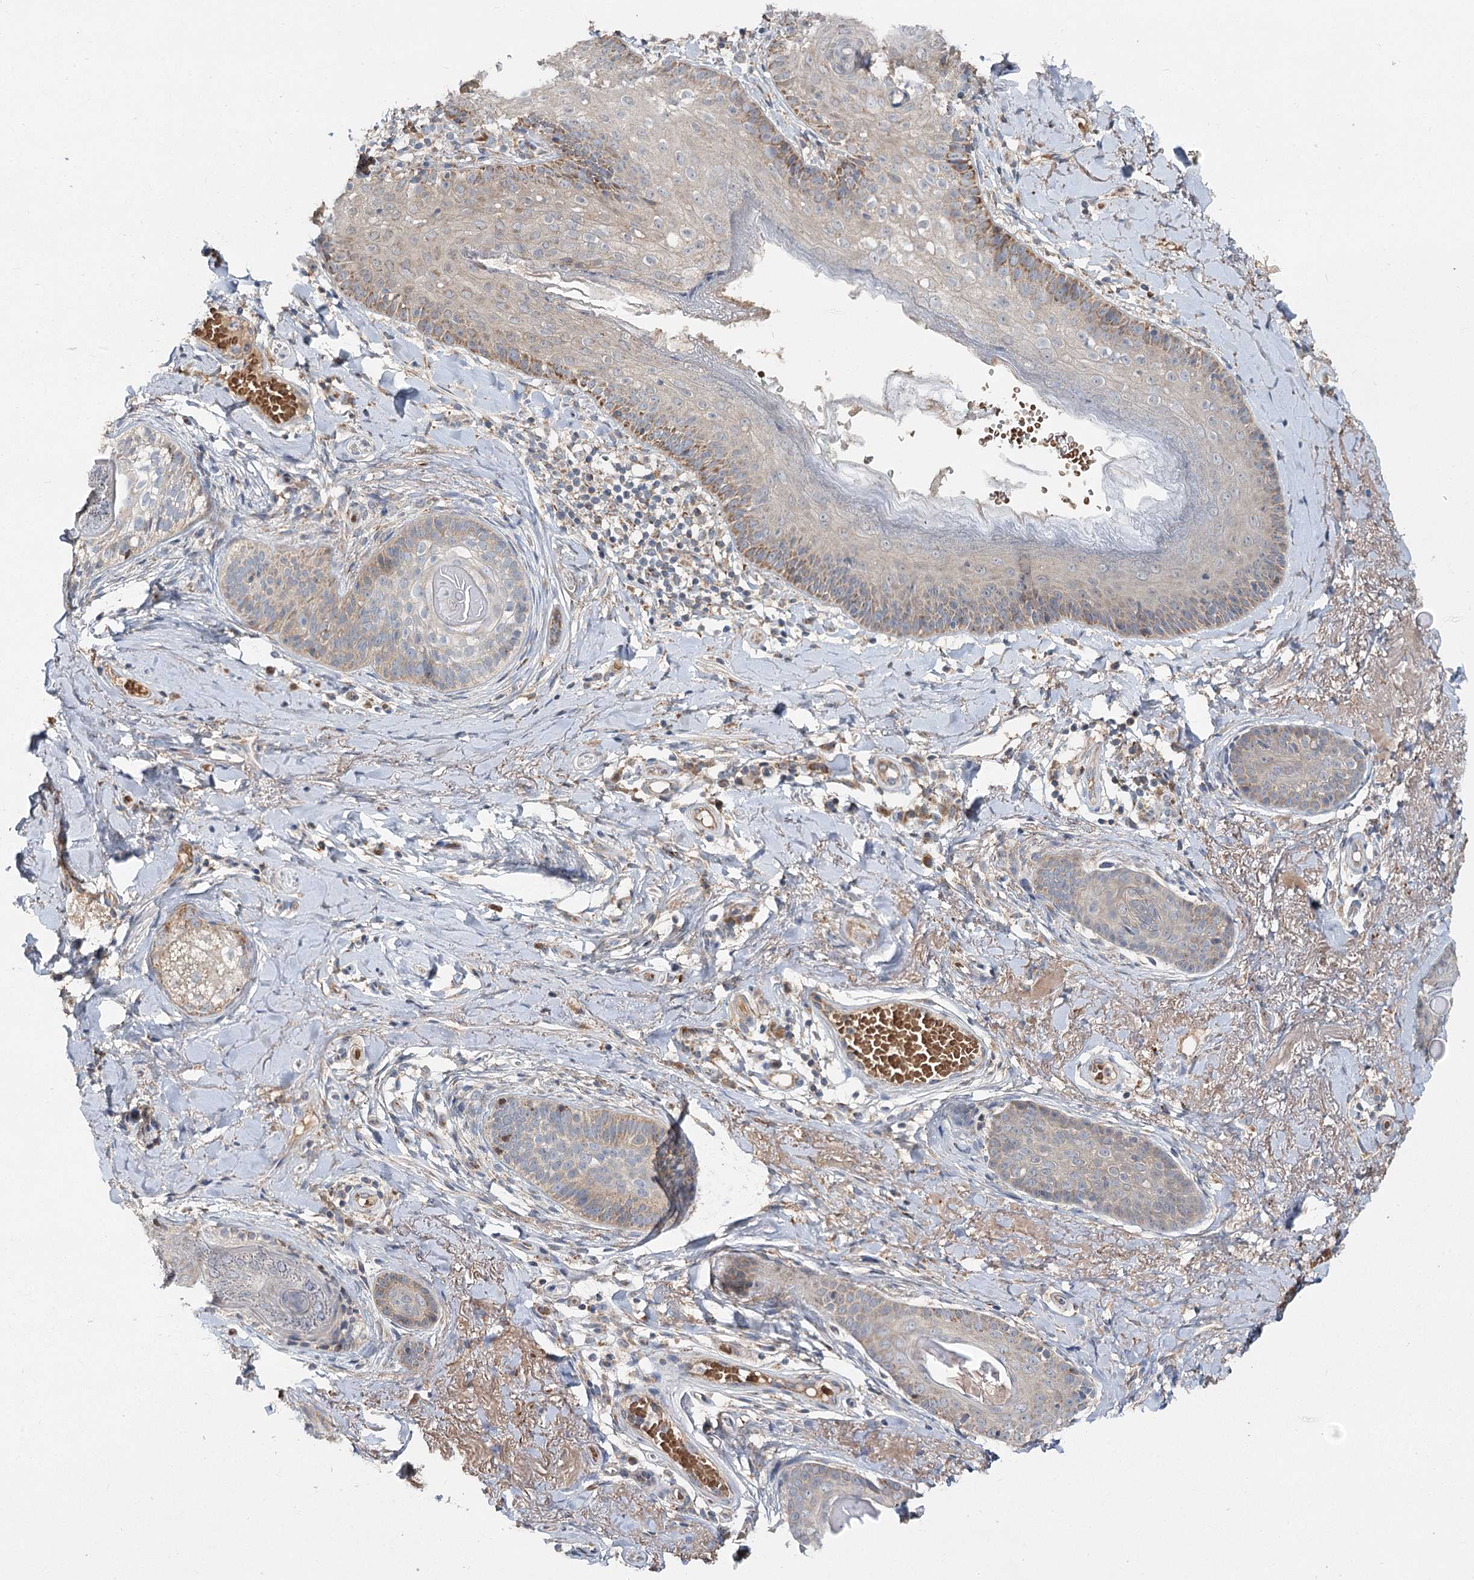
{"staining": {"intensity": "weak", "quantity": "25%-75%", "location": "cytoplasmic/membranous"}, "tissue": "skin cancer", "cell_type": "Tumor cells", "image_type": "cancer", "snomed": [{"axis": "morphology", "description": "Basal cell carcinoma"}, {"axis": "topography", "description": "Skin"}], "caption": "Protein staining by IHC demonstrates weak cytoplasmic/membranous expression in about 25%-75% of tumor cells in skin cancer.", "gene": "PYROXD2", "patient": {"sex": "male", "age": 62}}